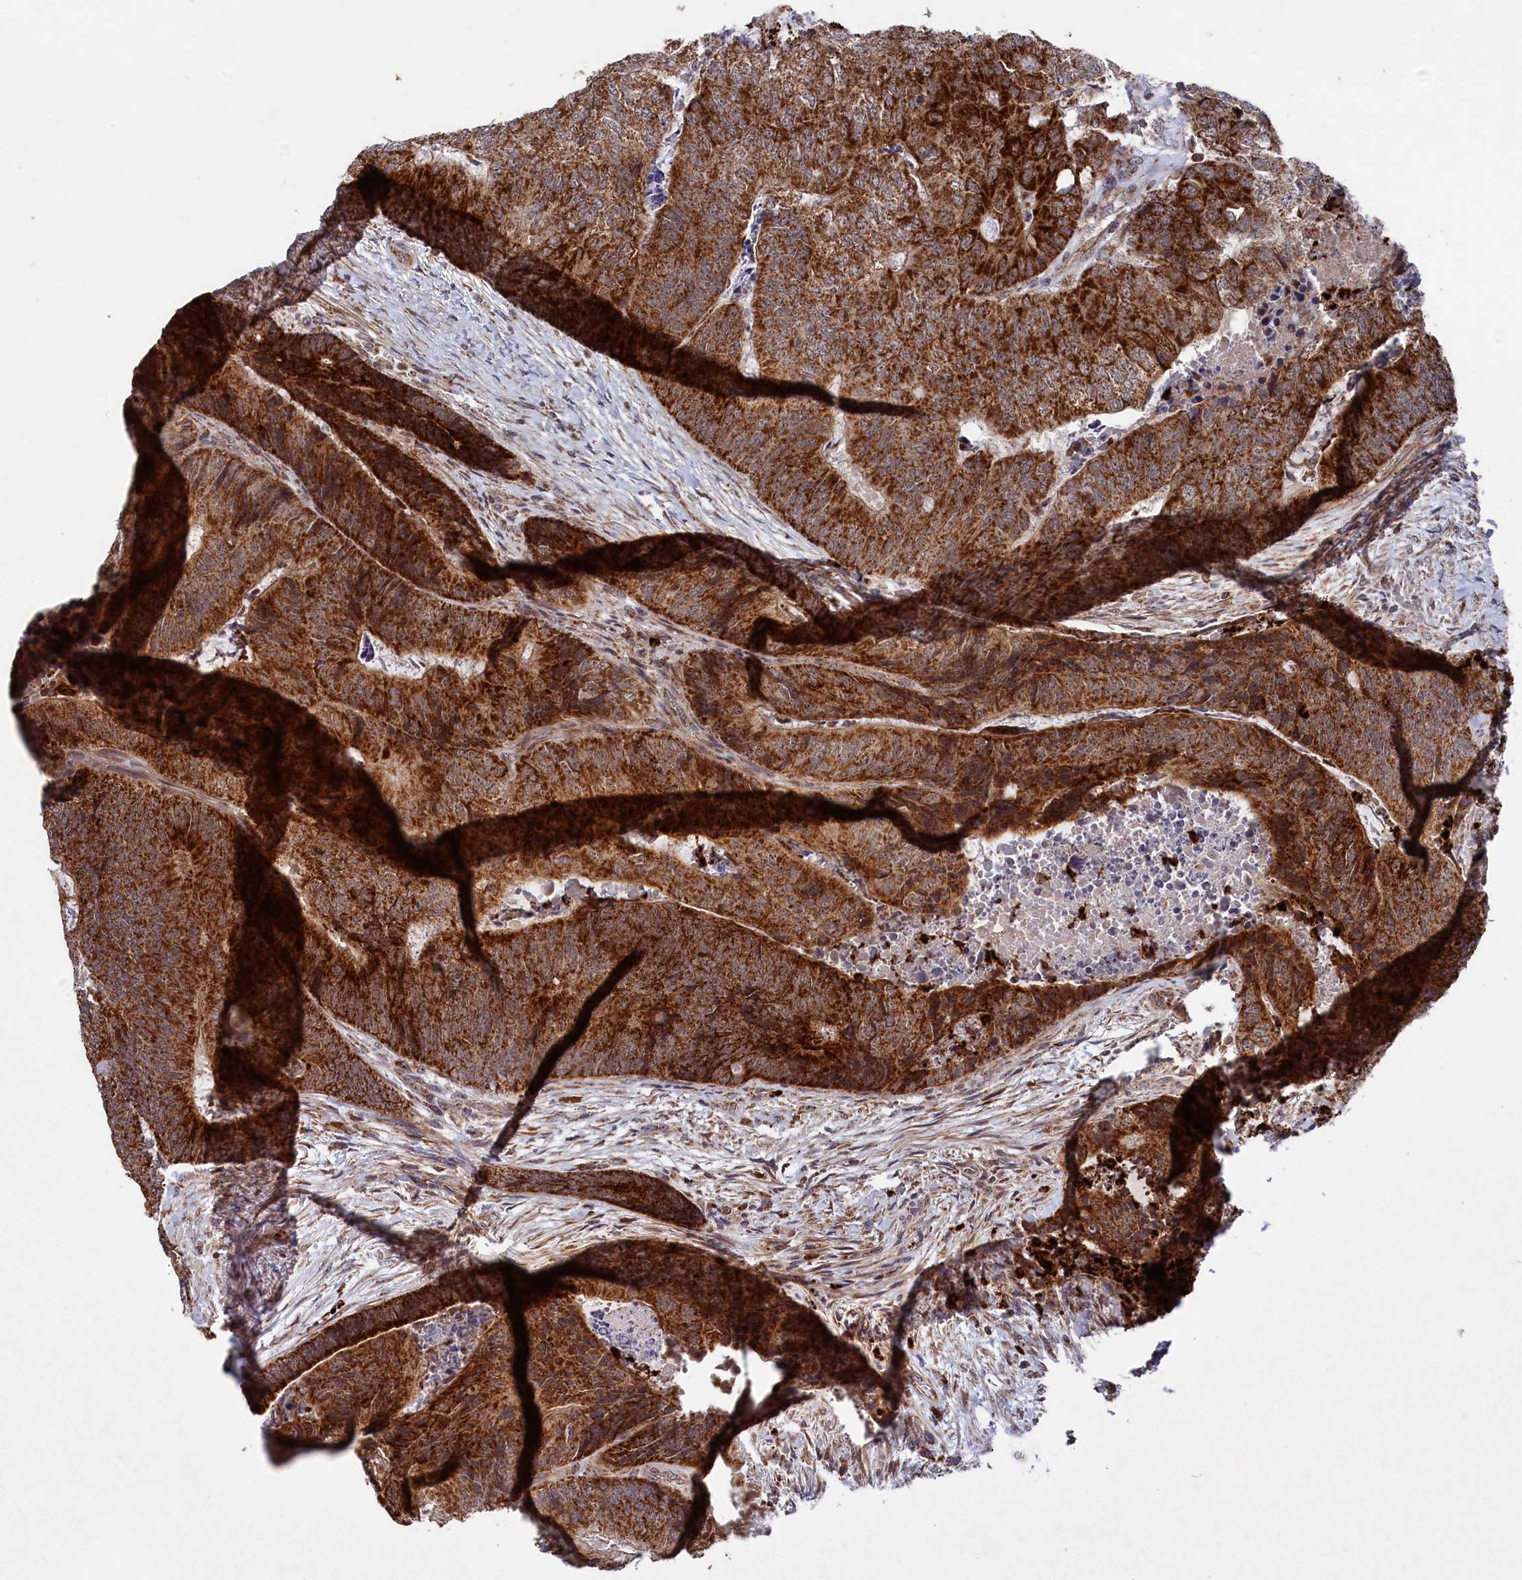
{"staining": {"intensity": "strong", "quantity": ">75%", "location": "cytoplasmic/membranous"}, "tissue": "colorectal cancer", "cell_type": "Tumor cells", "image_type": "cancer", "snomed": [{"axis": "morphology", "description": "Adenocarcinoma, NOS"}, {"axis": "topography", "description": "Colon"}], "caption": "This is a micrograph of immunohistochemistry staining of colorectal cancer, which shows strong expression in the cytoplasmic/membranous of tumor cells.", "gene": "CHCHD1", "patient": {"sex": "female", "age": 67}}